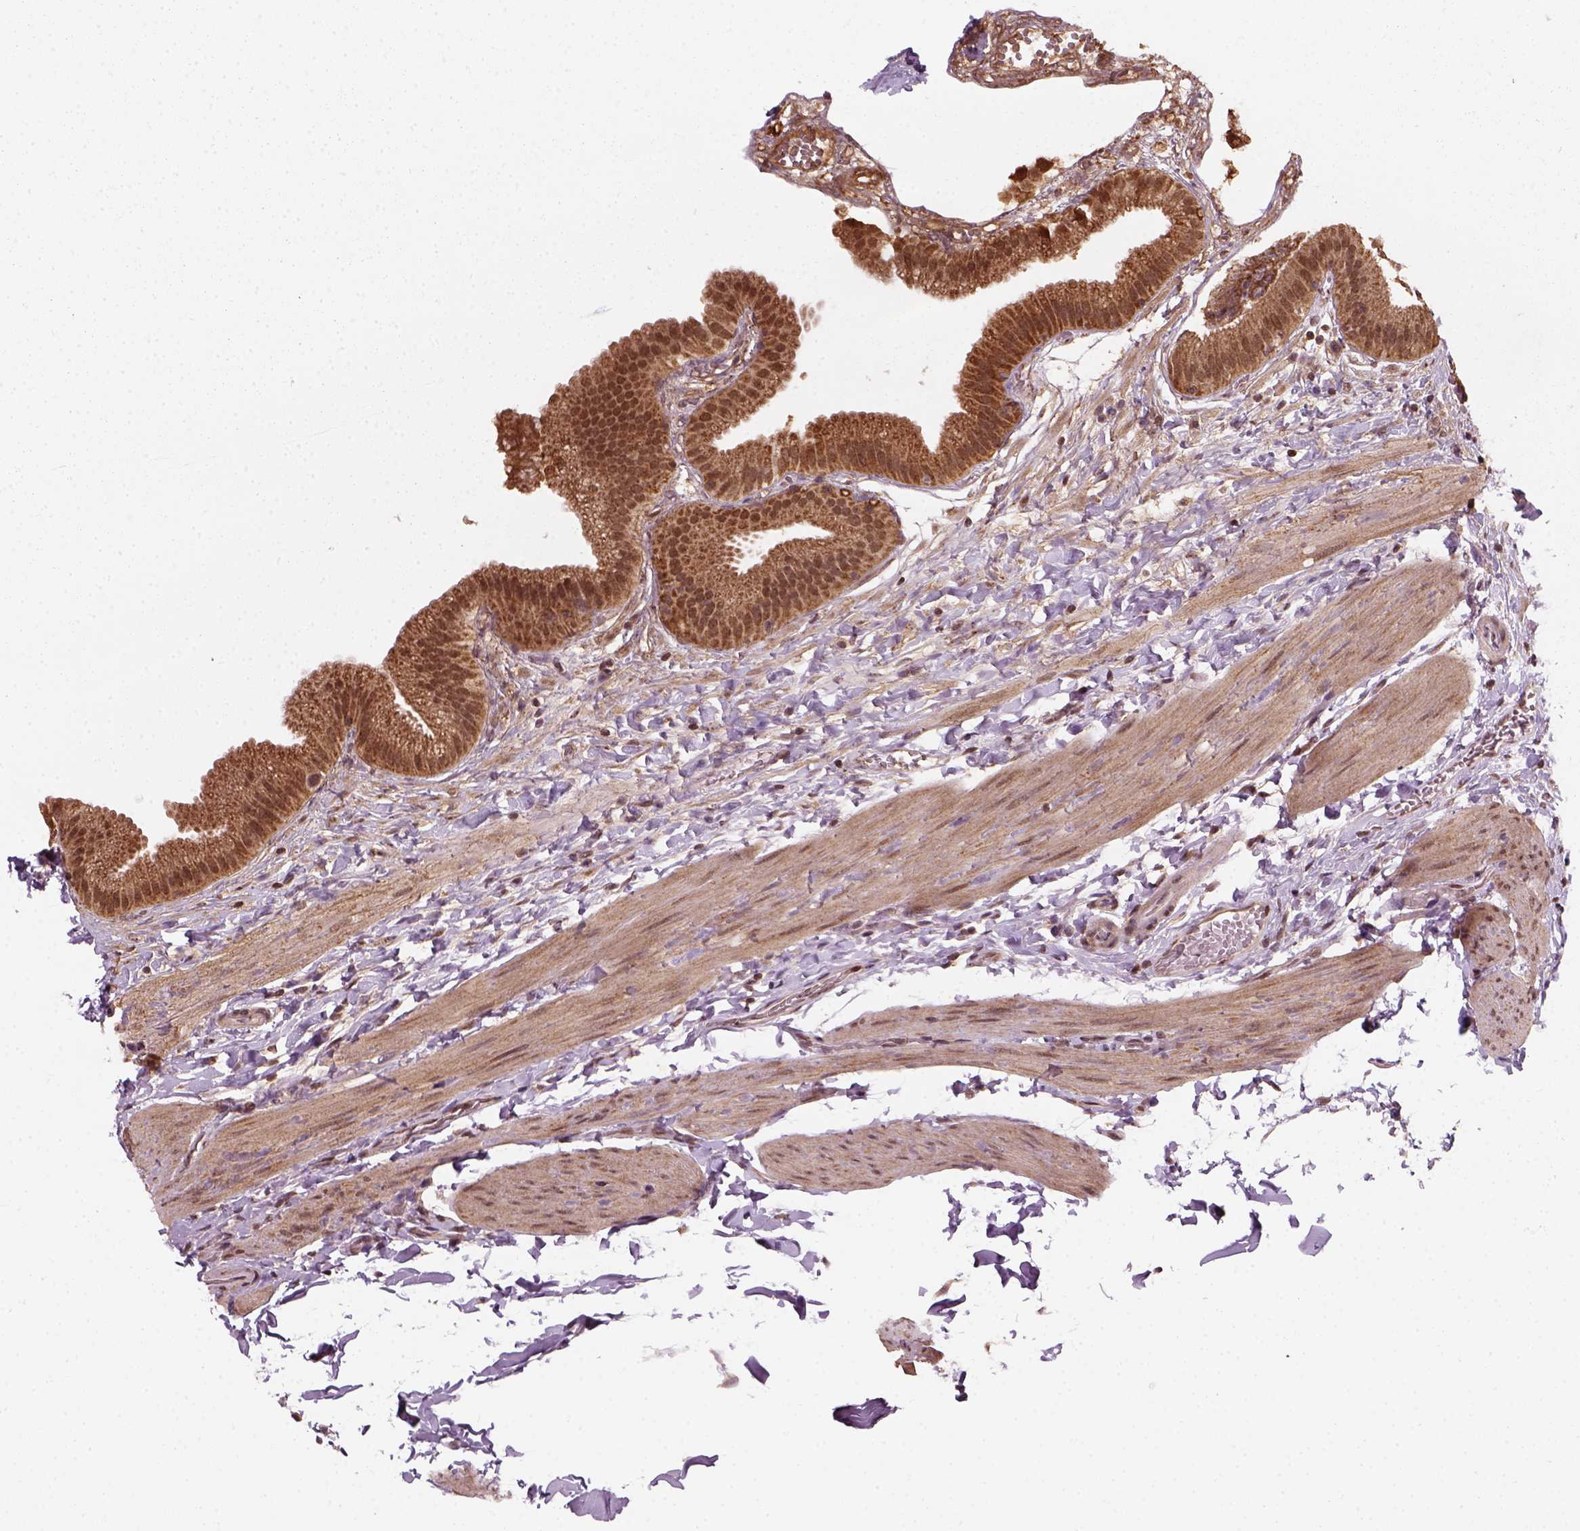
{"staining": {"intensity": "moderate", "quantity": ">75%", "location": "cytoplasmic/membranous,nuclear"}, "tissue": "gallbladder", "cell_type": "Glandular cells", "image_type": "normal", "snomed": [{"axis": "morphology", "description": "Normal tissue, NOS"}, {"axis": "topography", "description": "Gallbladder"}], "caption": "Gallbladder was stained to show a protein in brown. There is medium levels of moderate cytoplasmic/membranous,nuclear staining in approximately >75% of glandular cells. The staining was performed using DAB (3,3'-diaminobenzidine), with brown indicating positive protein expression. Nuclei are stained blue with hematoxylin.", "gene": "NUDT9", "patient": {"sex": "female", "age": 63}}